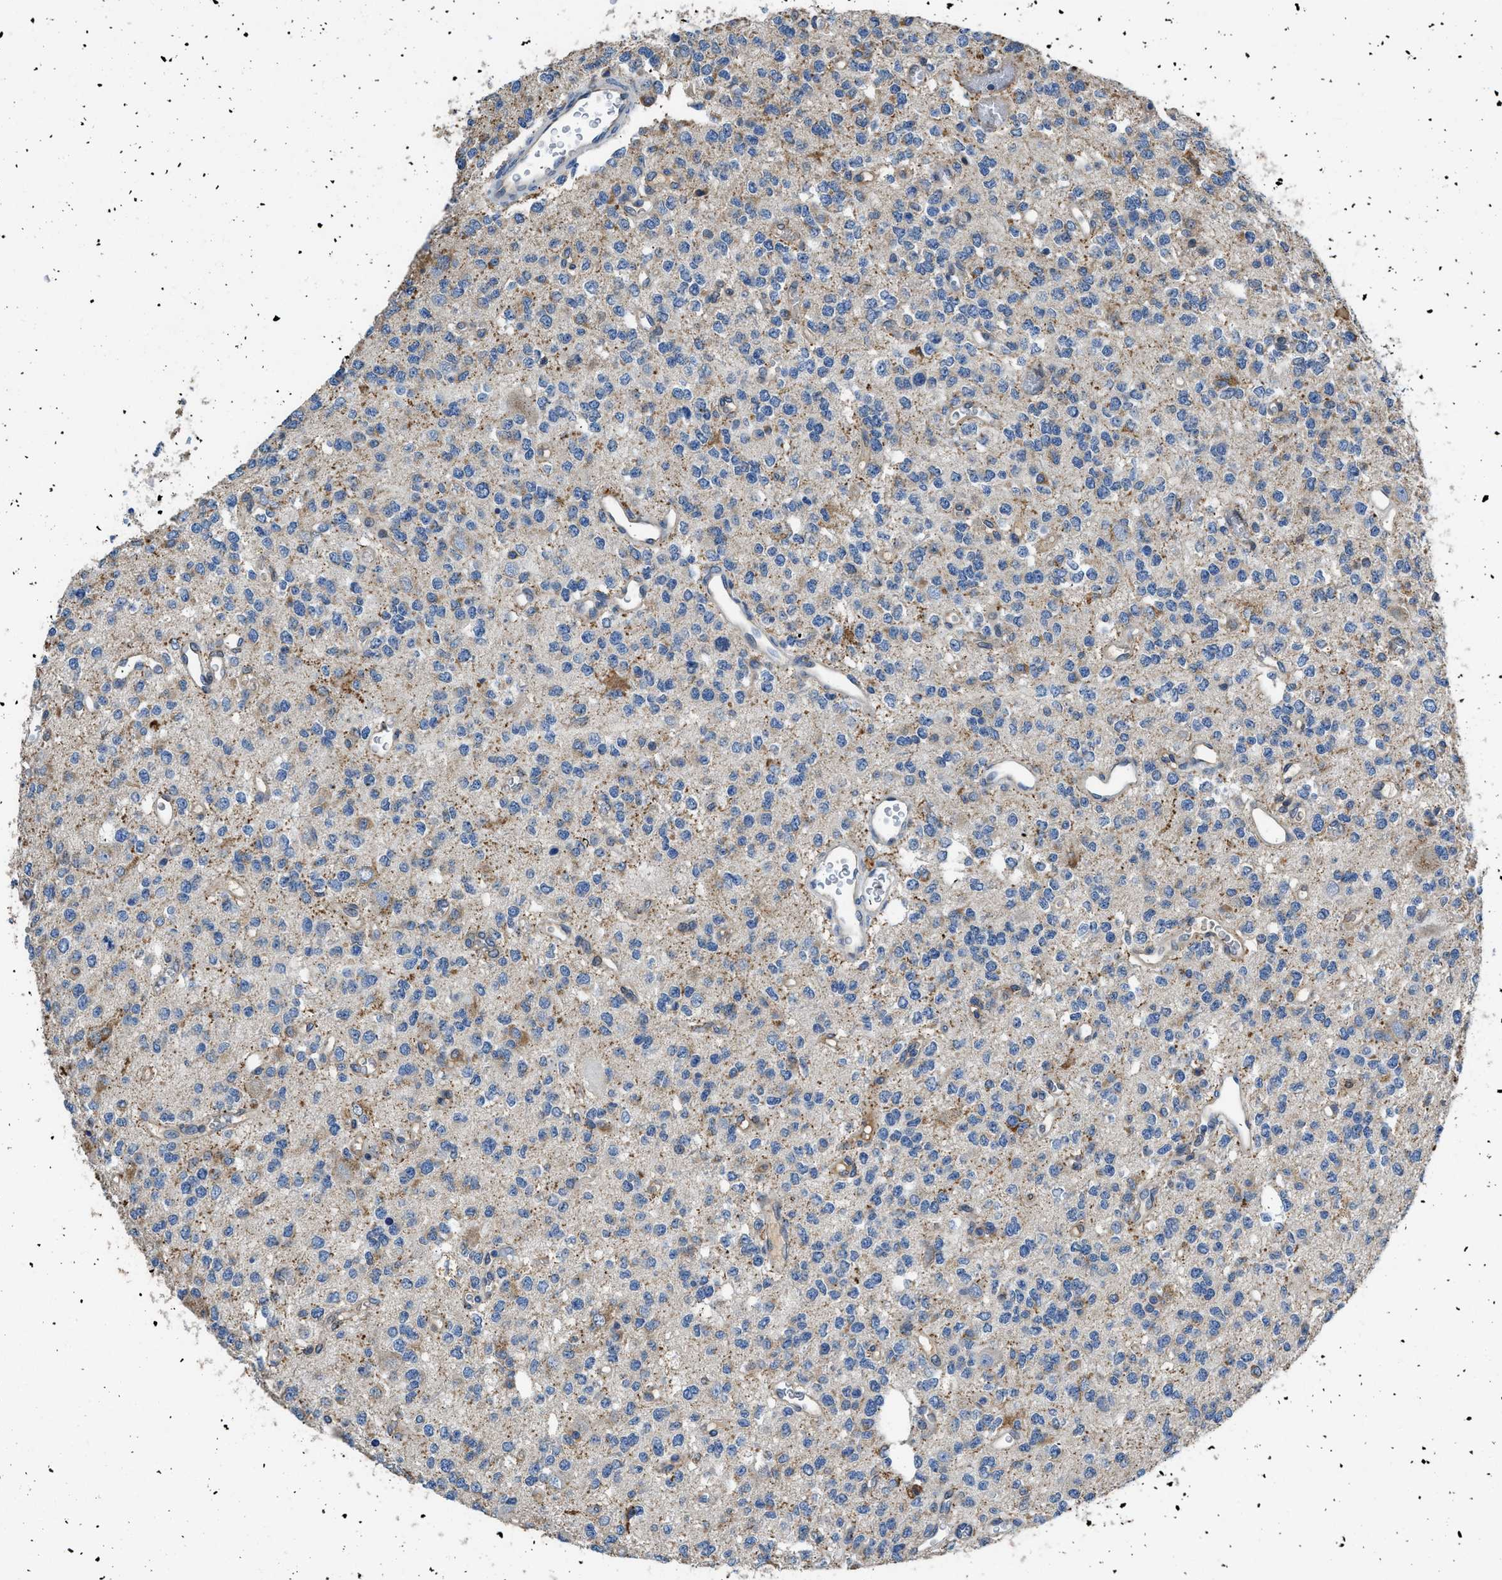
{"staining": {"intensity": "moderate", "quantity": "<25%", "location": "cytoplasmic/membranous"}, "tissue": "glioma", "cell_type": "Tumor cells", "image_type": "cancer", "snomed": [{"axis": "morphology", "description": "Glioma, malignant, Low grade"}, {"axis": "topography", "description": "Brain"}], "caption": "Immunohistochemical staining of malignant low-grade glioma reveals low levels of moderate cytoplasmic/membranous protein expression in approximately <25% of tumor cells.", "gene": "GGCX", "patient": {"sex": "male", "age": 38}}